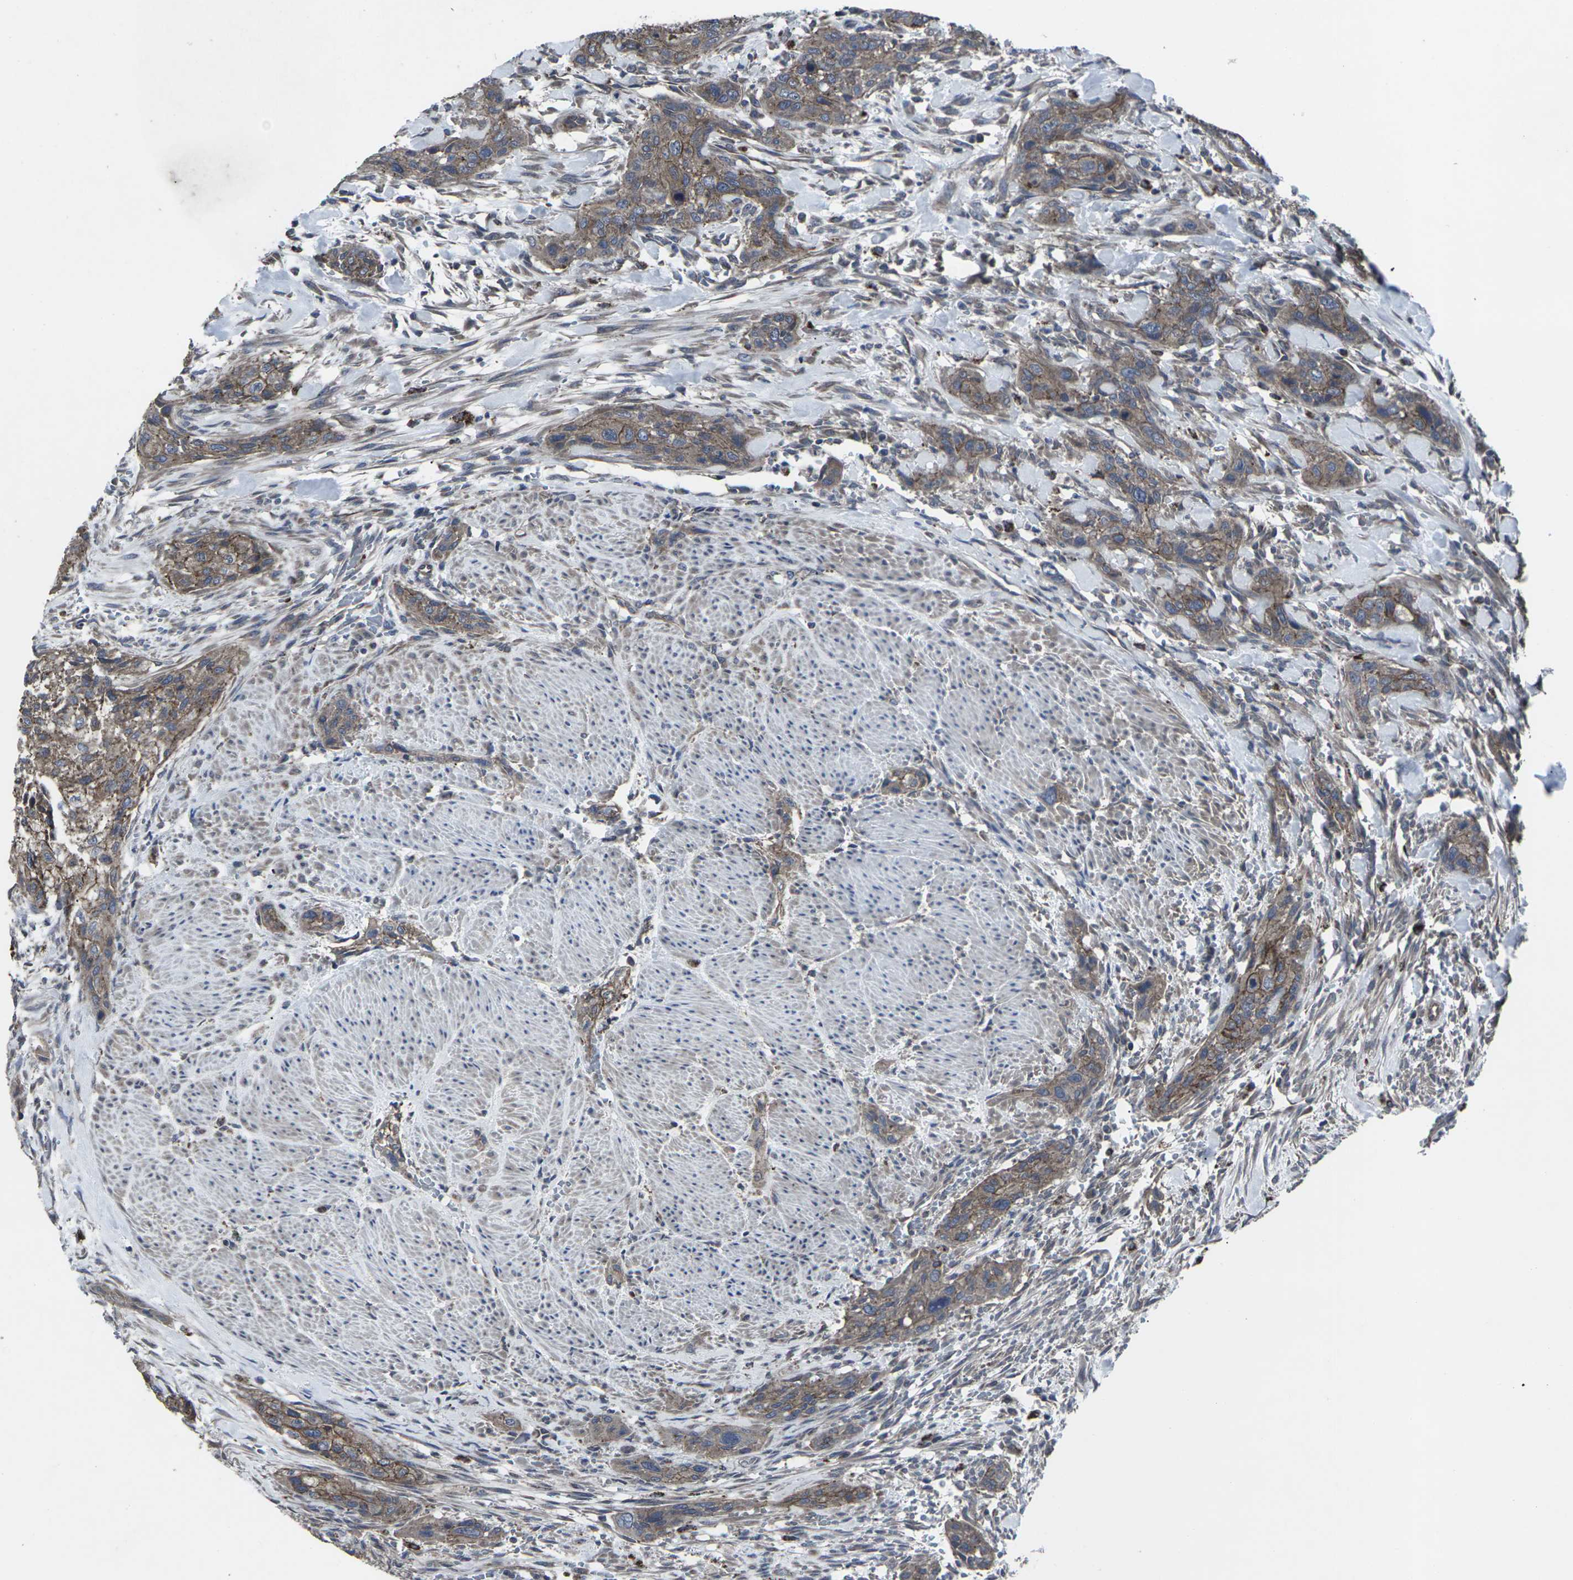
{"staining": {"intensity": "moderate", "quantity": ">75%", "location": "cytoplasmic/membranous"}, "tissue": "urothelial cancer", "cell_type": "Tumor cells", "image_type": "cancer", "snomed": [{"axis": "morphology", "description": "Urothelial carcinoma, High grade"}, {"axis": "topography", "description": "Urinary bladder"}], "caption": "High-power microscopy captured an IHC image of urothelial cancer, revealing moderate cytoplasmic/membranous positivity in about >75% of tumor cells. (brown staining indicates protein expression, while blue staining denotes nuclei).", "gene": "MAPKAPK2", "patient": {"sex": "male", "age": 35}}